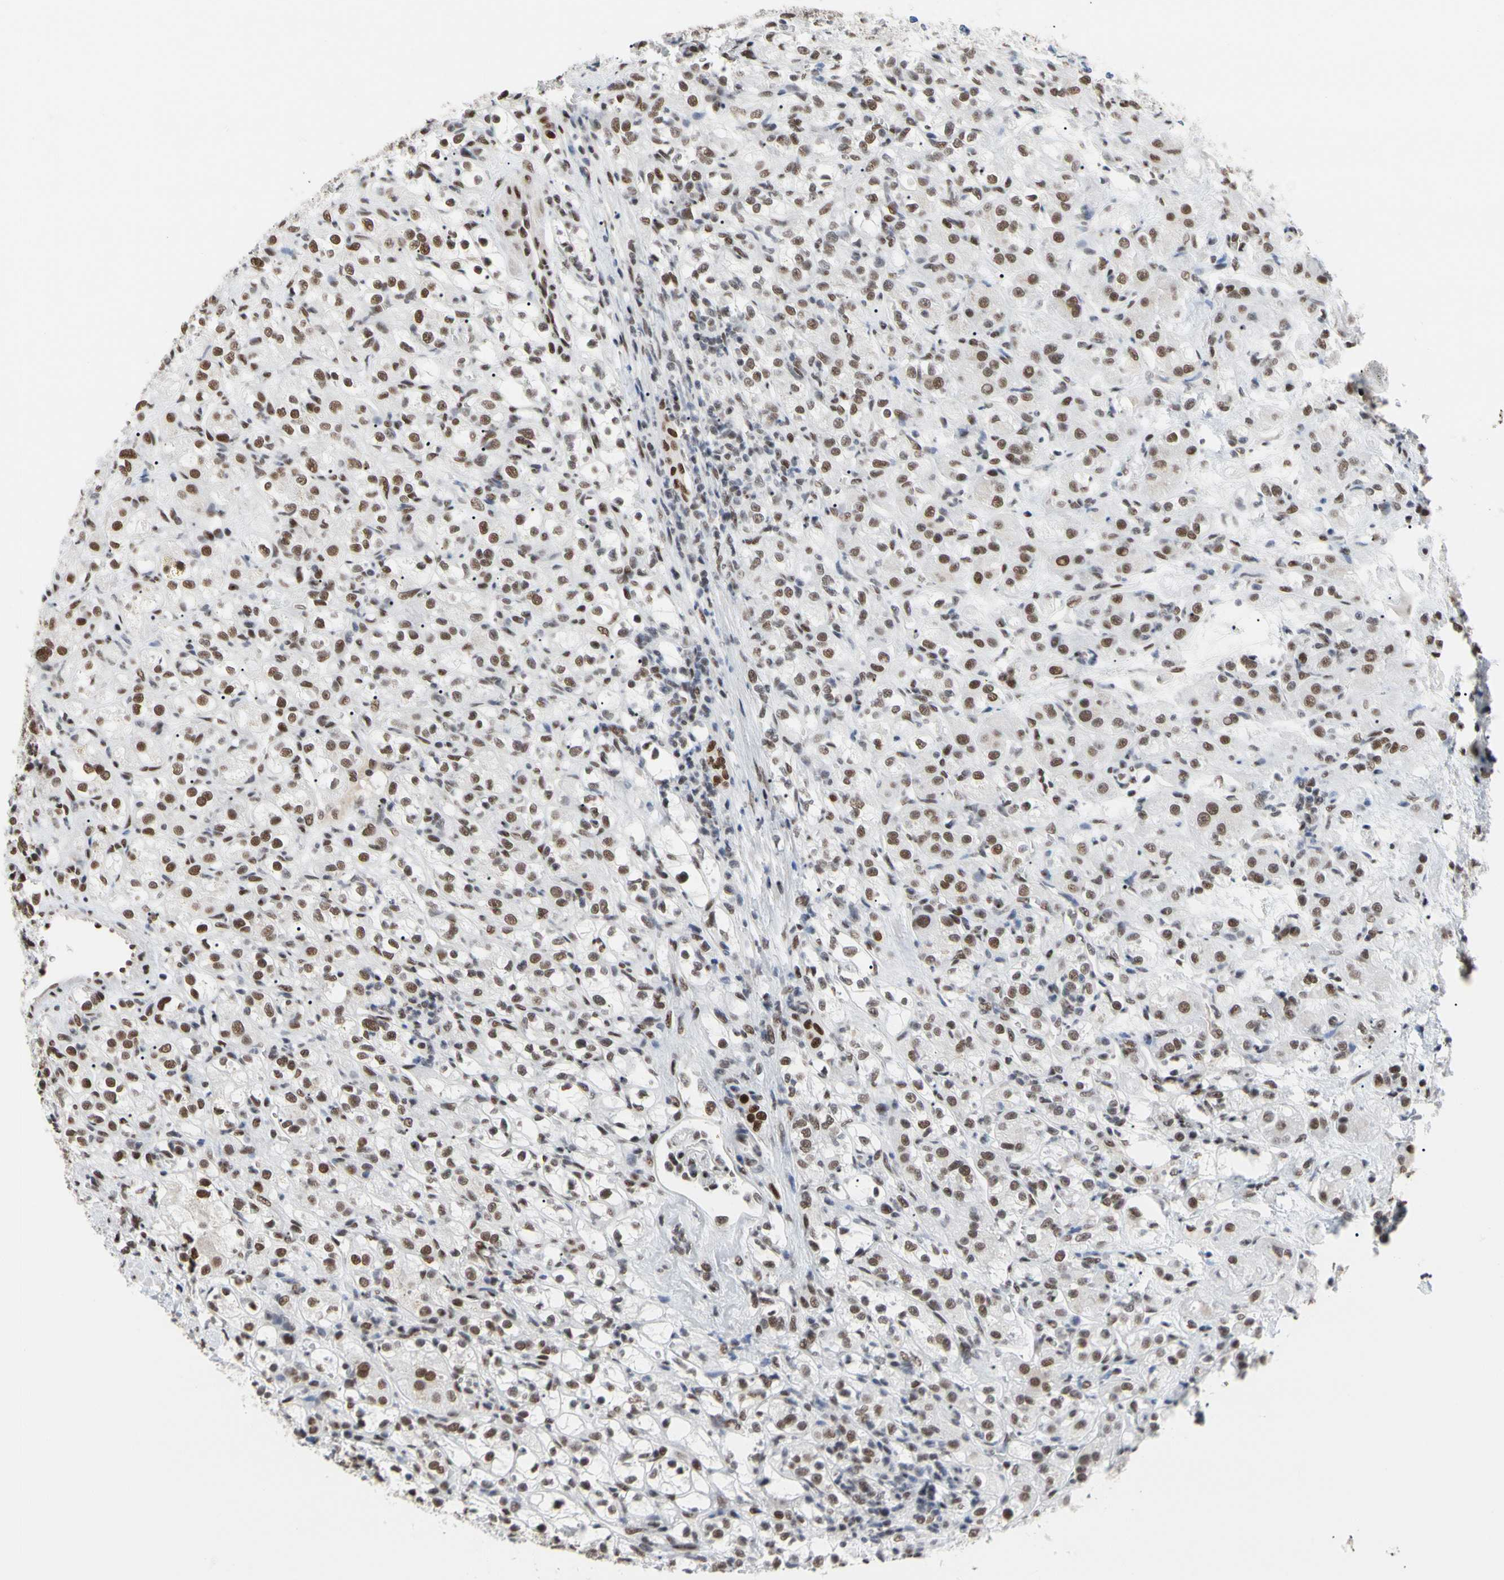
{"staining": {"intensity": "moderate", "quantity": ">75%", "location": "nuclear"}, "tissue": "renal cancer", "cell_type": "Tumor cells", "image_type": "cancer", "snomed": [{"axis": "morphology", "description": "Normal tissue, NOS"}, {"axis": "morphology", "description": "Adenocarcinoma, NOS"}, {"axis": "topography", "description": "Kidney"}], "caption": "Renal cancer (adenocarcinoma) stained with a protein marker shows moderate staining in tumor cells.", "gene": "FAM98B", "patient": {"sex": "male", "age": 61}}